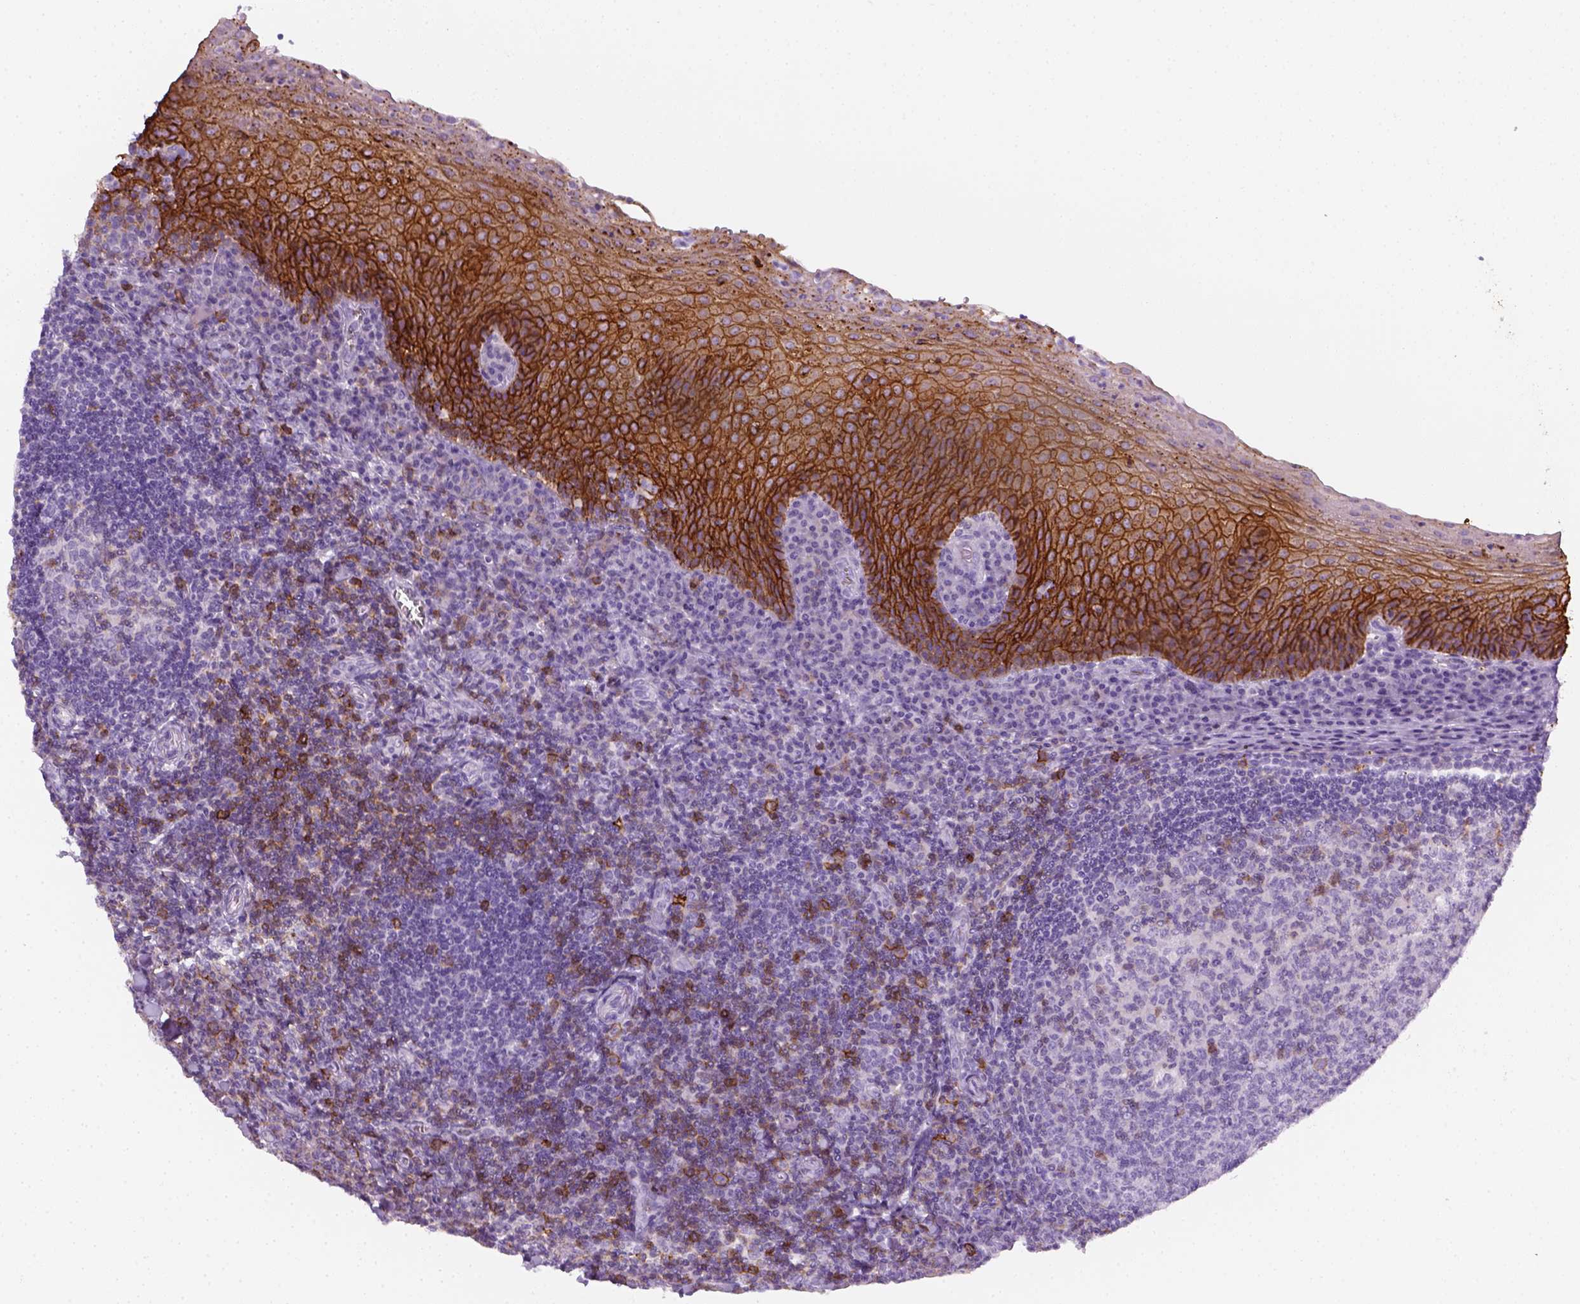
{"staining": {"intensity": "negative", "quantity": "none", "location": "none"}, "tissue": "tonsil", "cell_type": "Germinal center cells", "image_type": "normal", "snomed": [{"axis": "morphology", "description": "Normal tissue, NOS"}, {"axis": "morphology", "description": "Inflammation, NOS"}, {"axis": "topography", "description": "Tonsil"}], "caption": "Immunohistochemical staining of benign tonsil shows no significant positivity in germinal center cells.", "gene": "AQP3", "patient": {"sex": "female", "age": 31}}